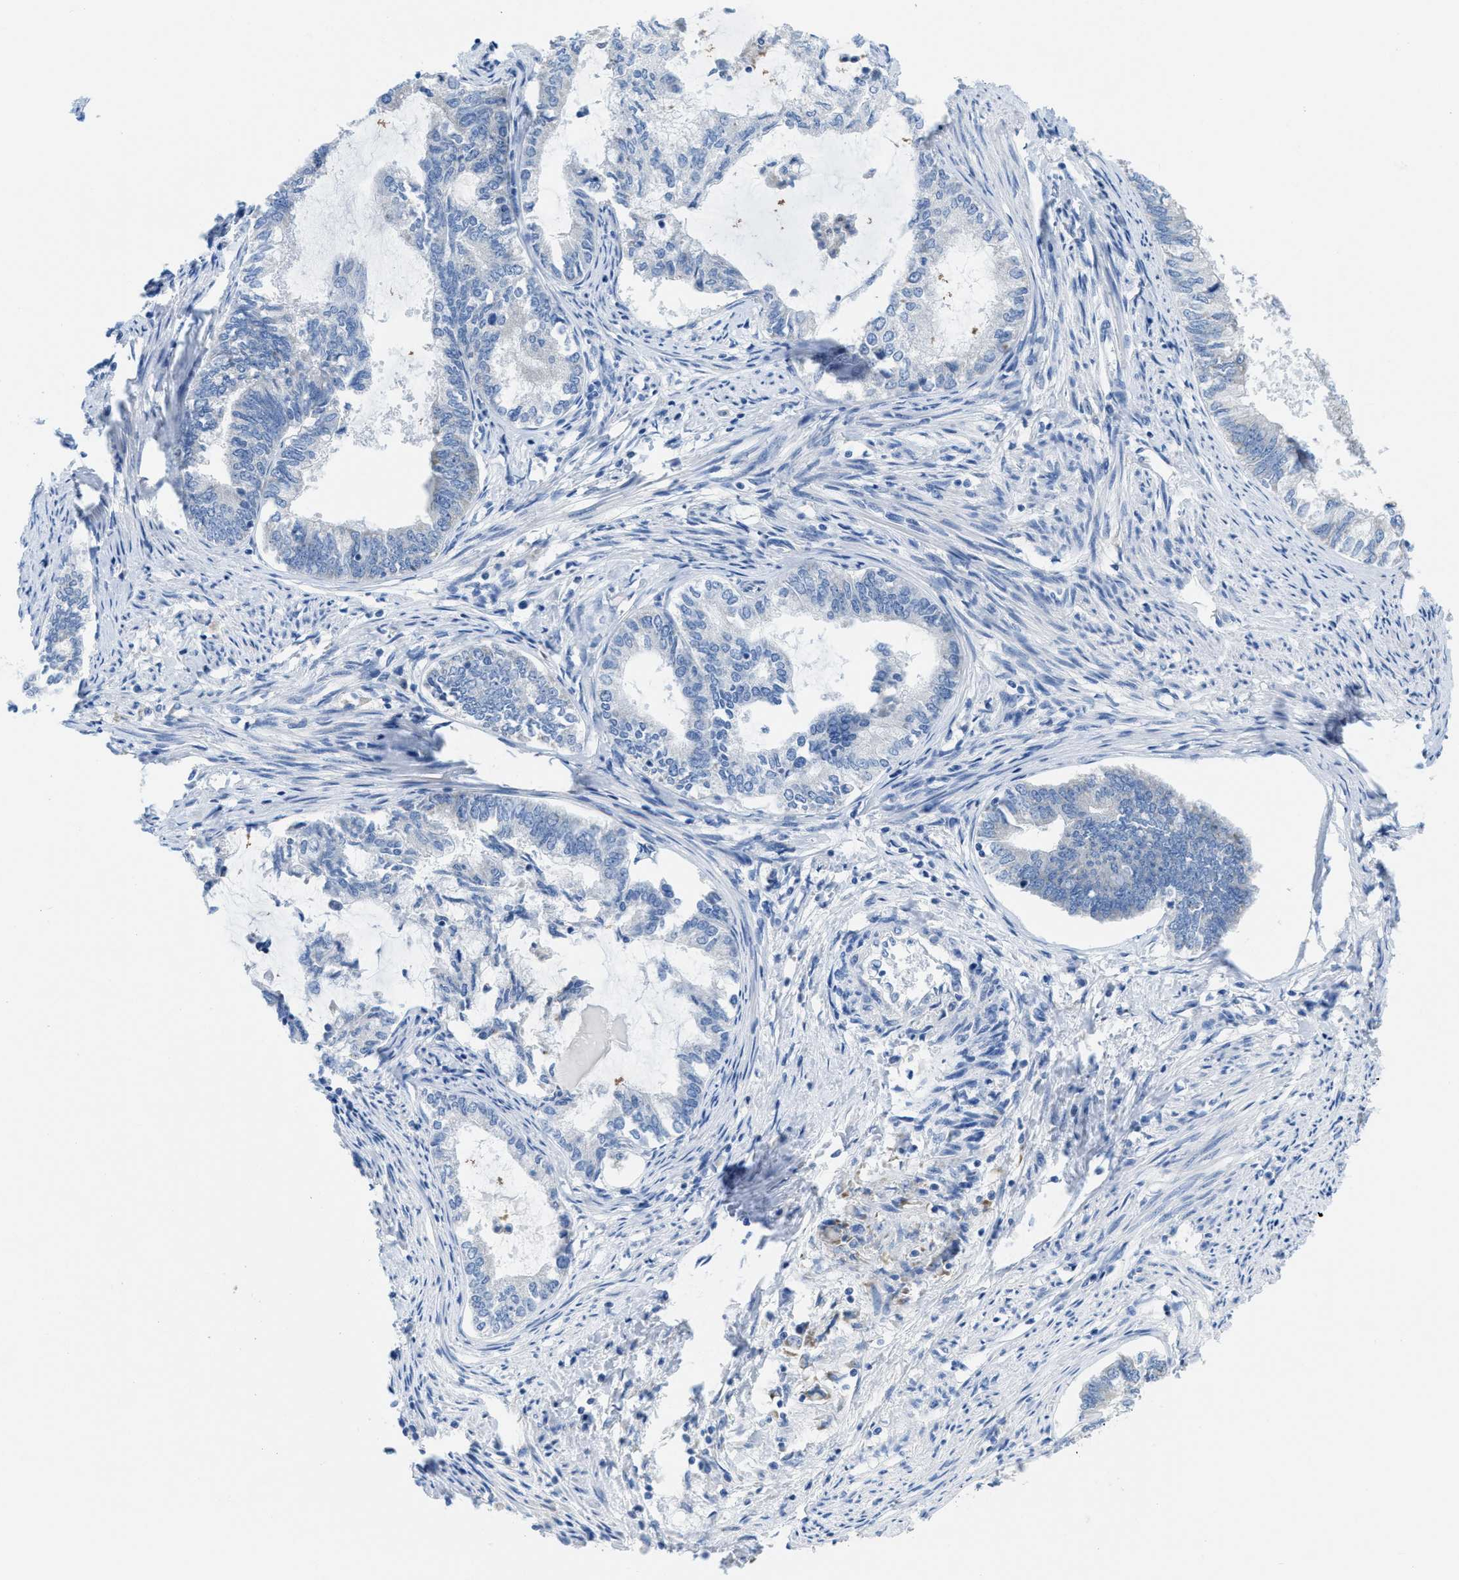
{"staining": {"intensity": "negative", "quantity": "none", "location": "none"}, "tissue": "endometrial cancer", "cell_type": "Tumor cells", "image_type": "cancer", "snomed": [{"axis": "morphology", "description": "Adenocarcinoma, NOS"}, {"axis": "topography", "description": "Endometrium"}], "caption": "Tumor cells show no significant protein expression in endometrial adenocarcinoma.", "gene": "PTDSS1", "patient": {"sex": "female", "age": 86}}